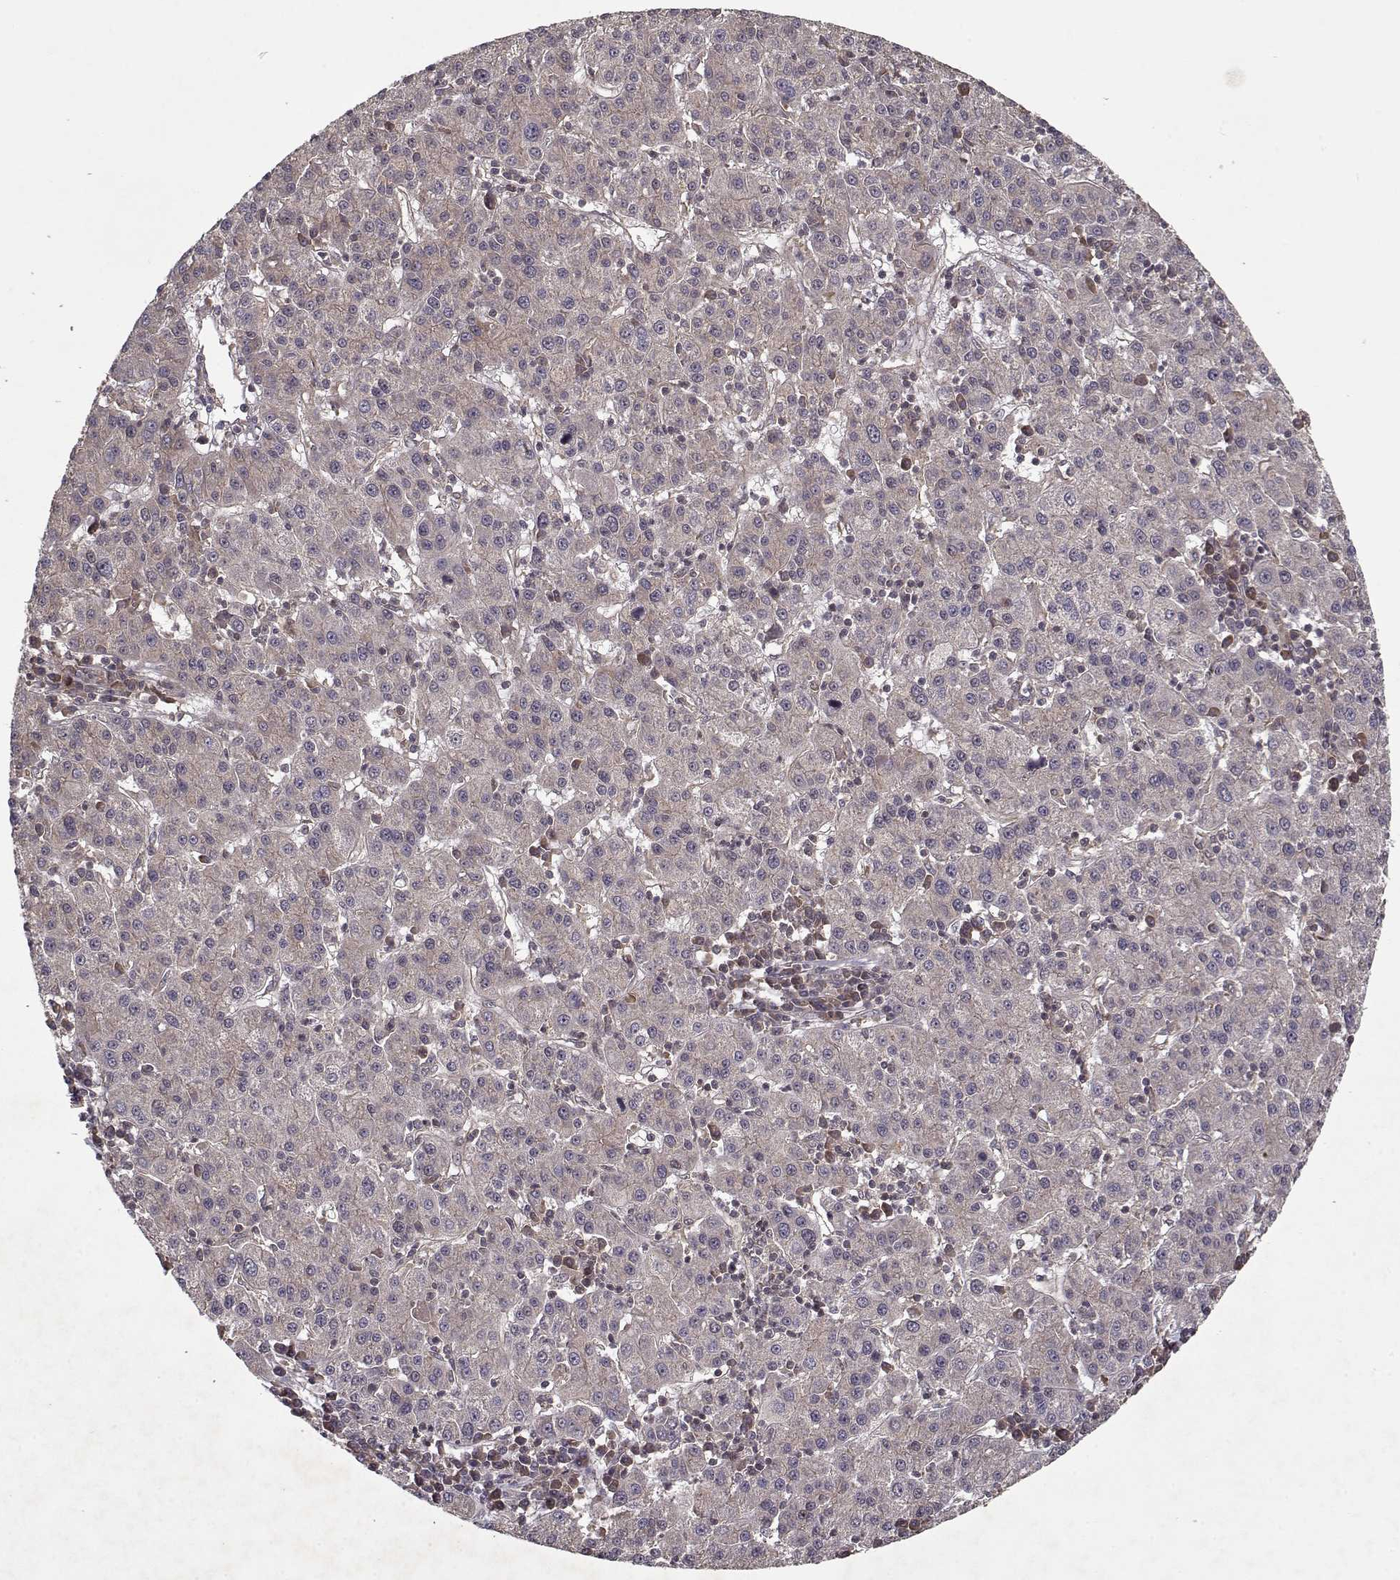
{"staining": {"intensity": "weak", "quantity": "<25%", "location": "cytoplasmic/membranous"}, "tissue": "liver cancer", "cell_type": "Tumor cells", "image_type": "cancer", "snomed": [{"axis": "morphology", "description": "Carcinoma, Hepatocellular, NOS"}, {"axis": "topography", "description": "Liver"}], "caption": "Immunohistochemistry image of neoplastic tissue: hepatocellular carcinoma (liver) stained with DAB (3,3'-diaminobenzidine) shows no significant protein staining in tumor cells.", "gene": "PPP1R12A", "patient": {"sex": "female", "age": 60}}